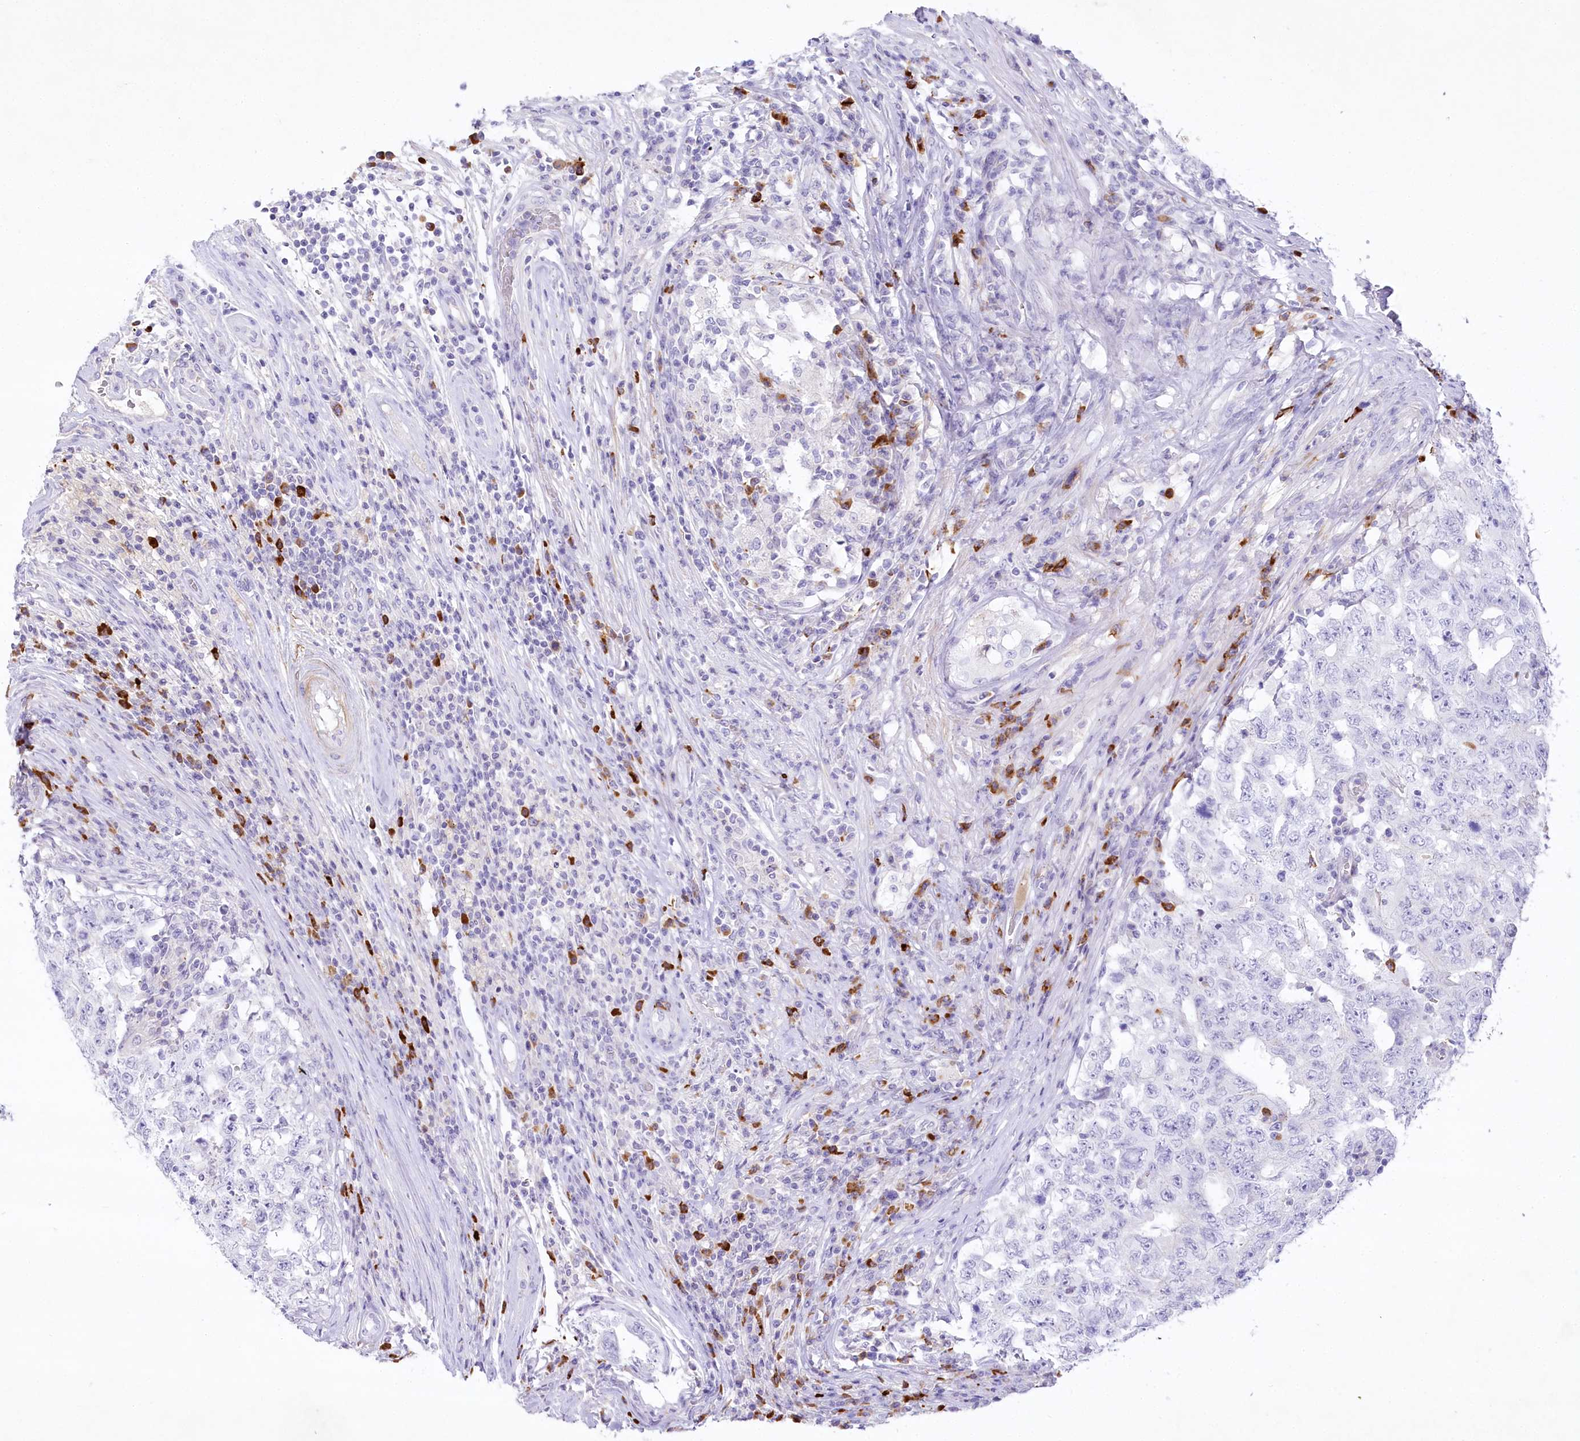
{"staining": {"intensity": "negative", "quantity": "none", "location": "none"}, "tissue": "testis cancer", "cell_type": "Tumor cells", "image_type": "cancer", "snomed": [{"axis": "morphology", "description": "Carcinoma, Embryonal, NOS"}, {"axis": "topography", "description": "Testis"}], "caption": "Protein analysis of testis cancer demonstrates no significant positivity in tumor cells. (DAB immunohistochemistry, high magnification).", "gene": "MYOZ1", "patient": {"sex": "male", "age": 26}}